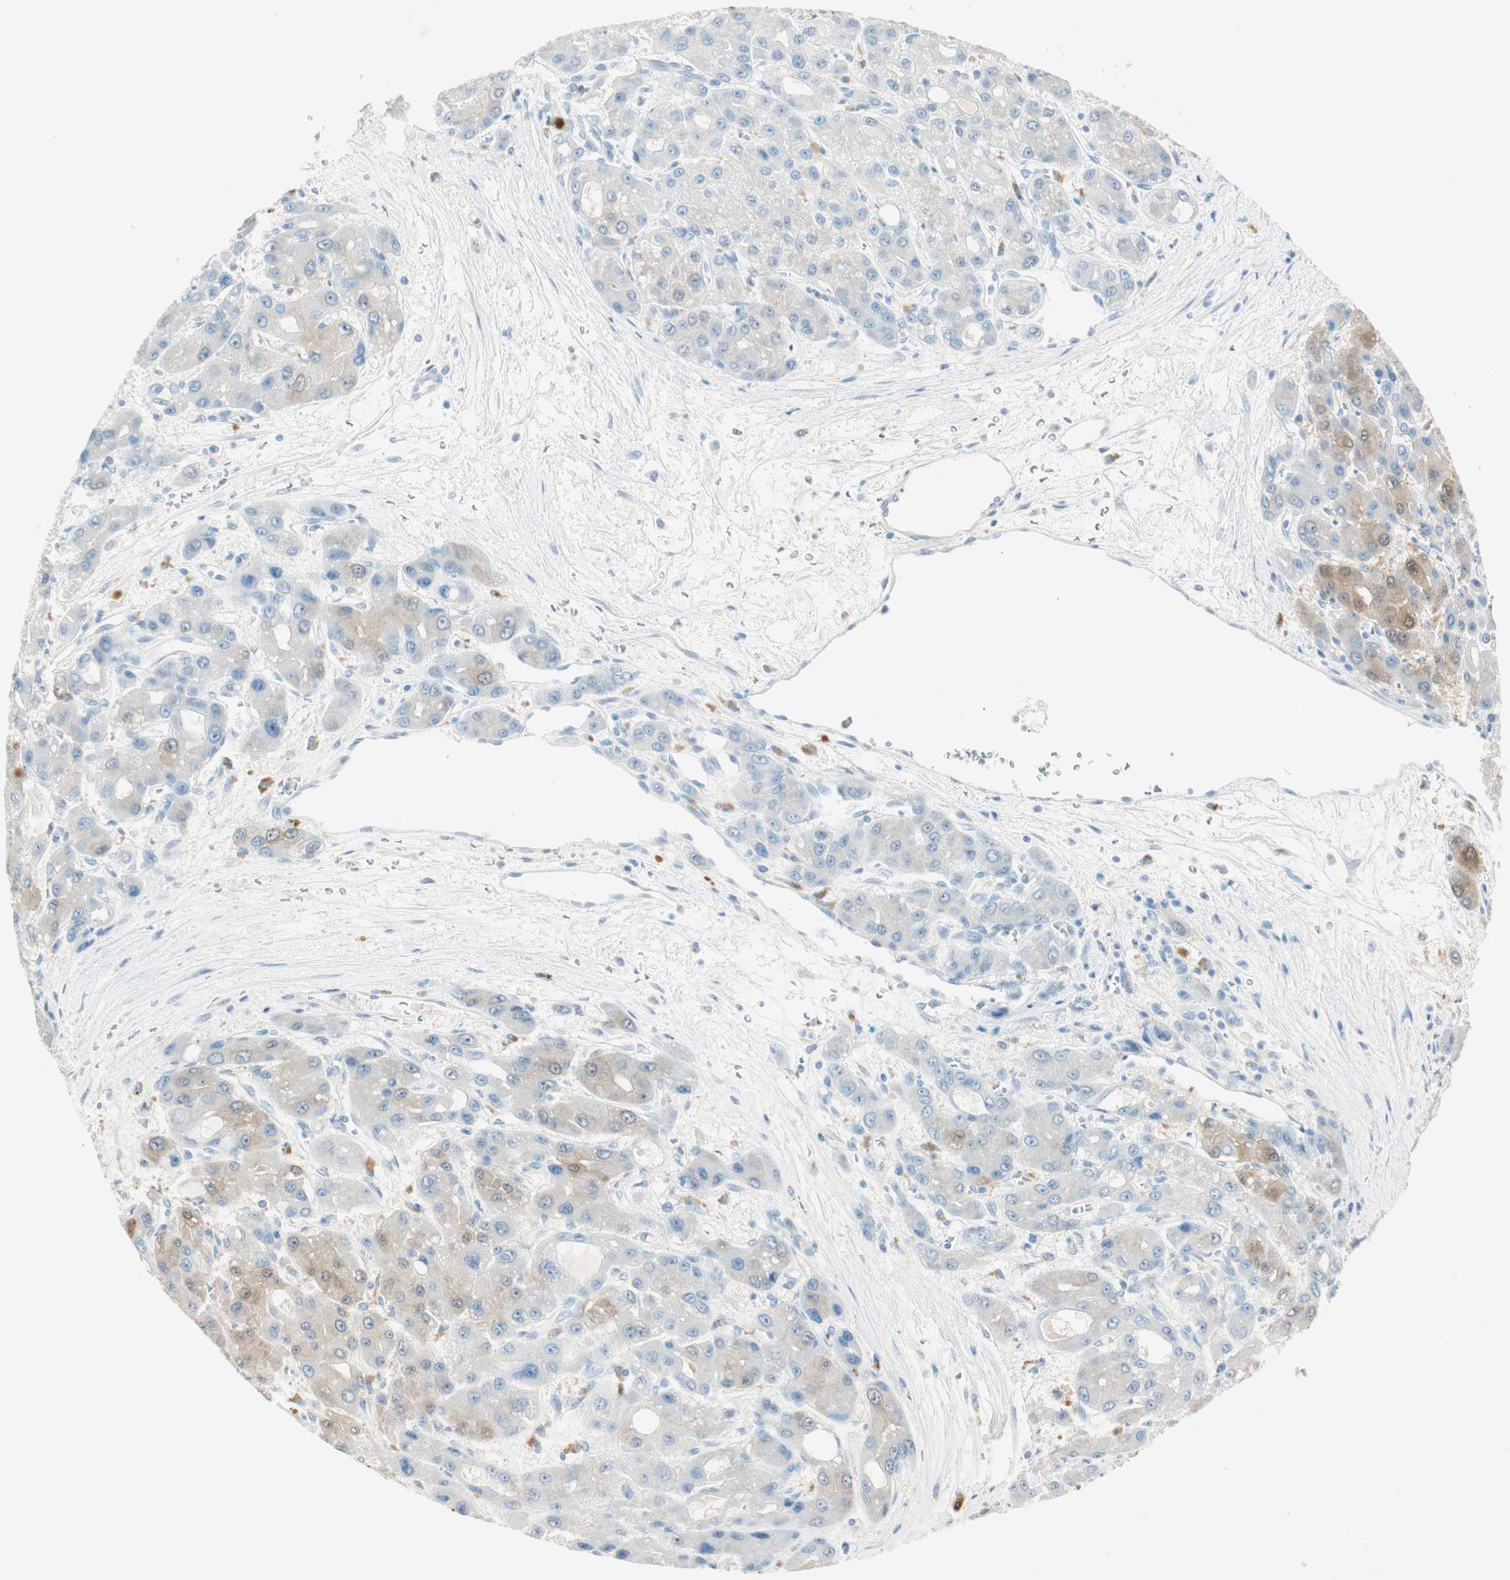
{"staining": {"intensity": "moderate", "quantity": "25%-75%", "location": "cytoplasmic/membranous,nuclear"}, "tissue": "liver cancer", "cell_type": "Tumor cells", "image_type": "cancer", "snomed": [{"axis": "morphology", "description": "Carcinoma, Hepatocellular, NOS"}, {"axis": "topography", "description": "Liver"}], "caption": "Immunohistochemical staining of hepatocellular carcinoma (liver) exhibits medium levels of moderate cytoplasmic/membranous and nuclear expression in approximately 25%-75% of tumor cells.", "gene": "HPGD", "patient": {"sex": "male", "age": 55}}